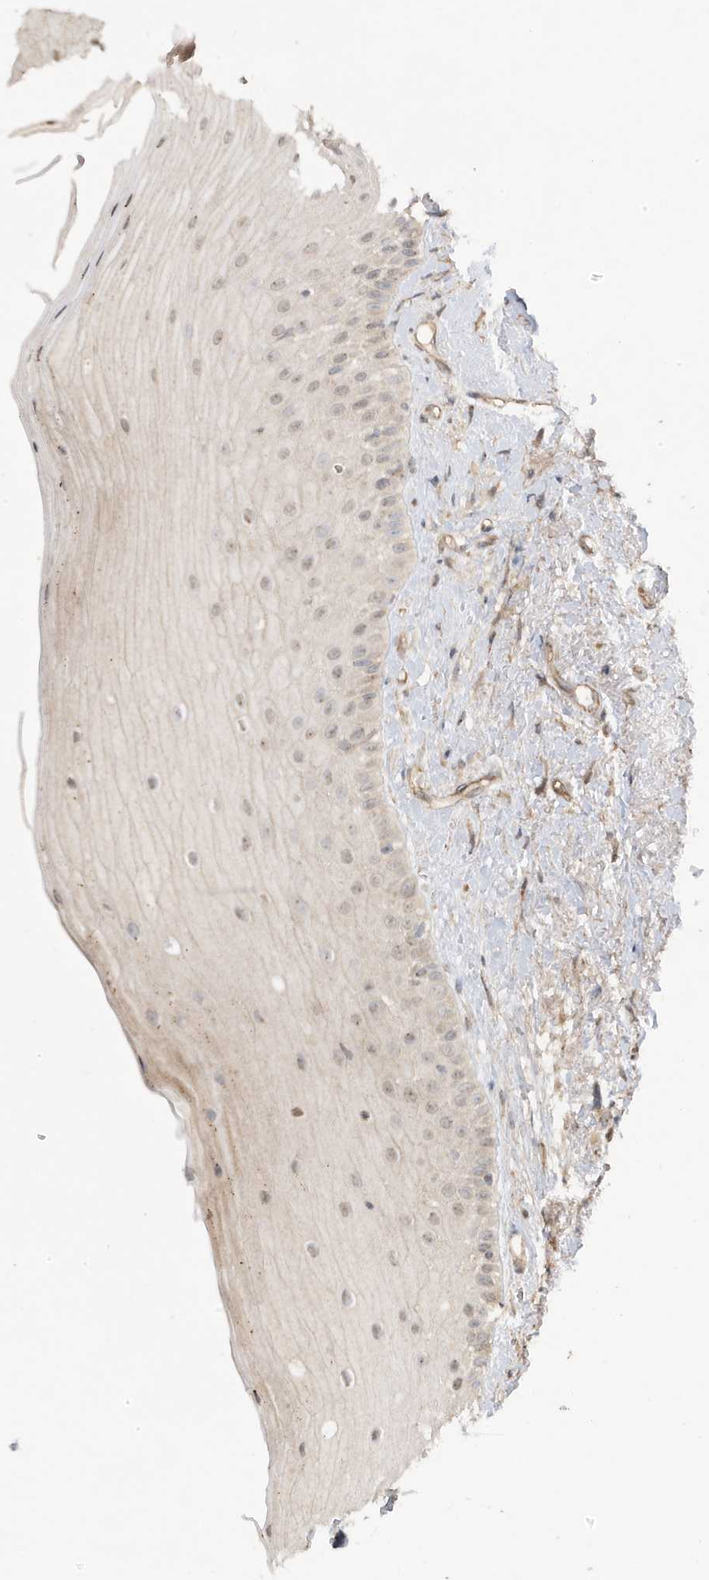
{"staining": {"intensity": "weak", "quantity": "25%-75%", "location": "cytoplasmic/membranous"}, "tissue": "oral mucosa", "cell_type": "Squamous epithelial cells", "image_type": "normal", "snomed": [{"axis": "morphology", "description": "Normal tissue, NOS"}, {"axis": "topography", "description": "Oral tissue"}], "caption": "DAB (3,3'-diaminobenzidine) immunohistochemical staining of normal human oral mucosa shows weak cytoplasmic/membranous protein positivity in approximately 25%-75% of squamous epithelial cells.", "gene": "DNAJC12", "patient": {"sex": "female", "age": 63}}